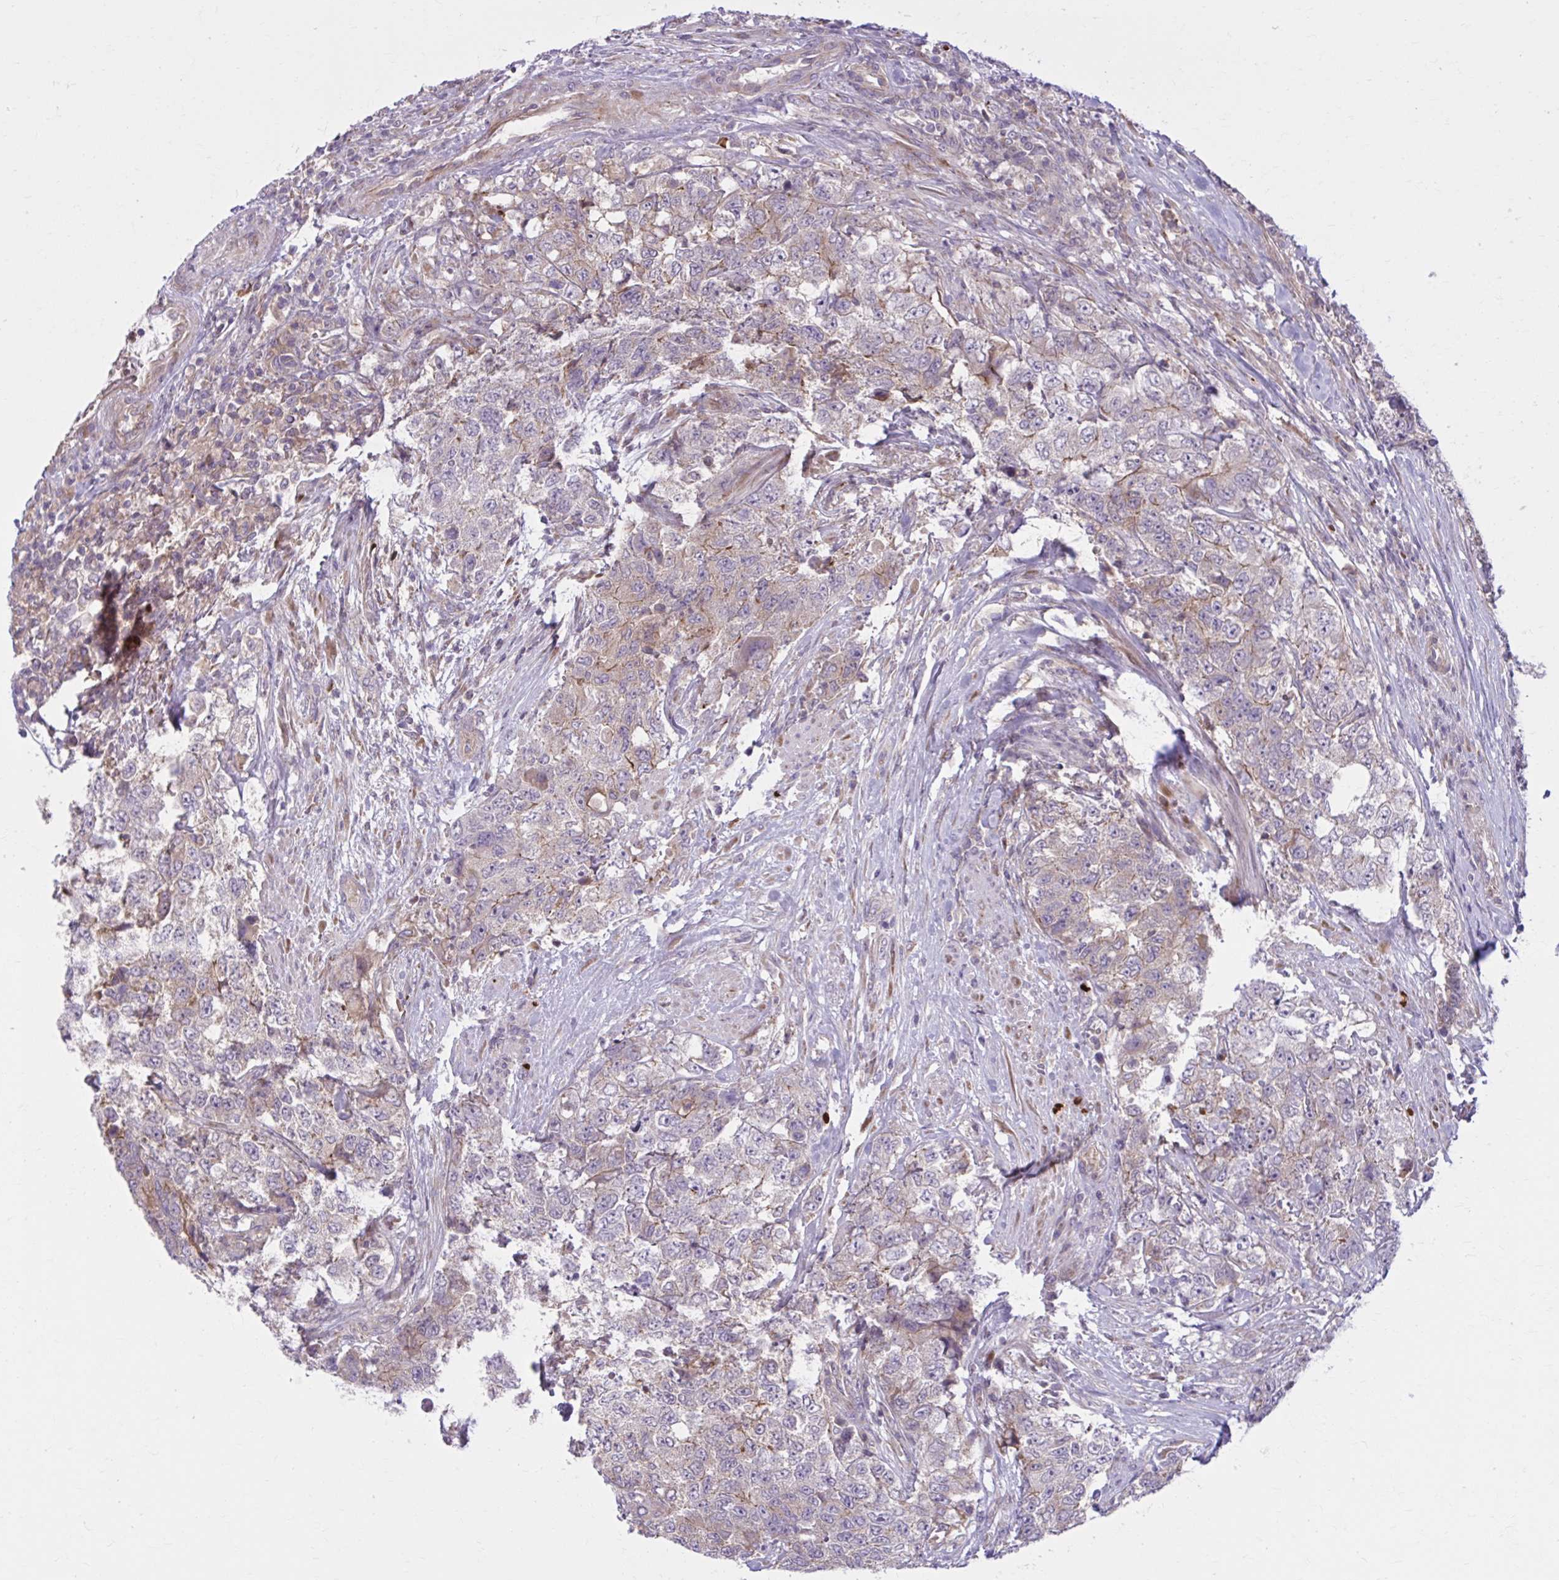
{"staining": {"intensity": "weak", "quantity": "25%-75%", "location": "cytoplasmic/membranous"}, "tissue": "urothelial cancer", "cell_type": "Tumor cells", "image_type": "cancer", "snomed": [{"axis": "morphology", "description": "Urothelial carcinoma, High grade"}, {"axis": "topography", "description": "Urinary bladder"}], "caption": "Immunohistochemistry (IHC) micrograph of high-grade urothelial carcinoma stained for a protein (brown), which shows low levels of weak cytoplasmic/membranous staining in about 25%-75% of tumor cells.", "gene": "SNF8", "patient": {"sex": "female", "age": 78}}